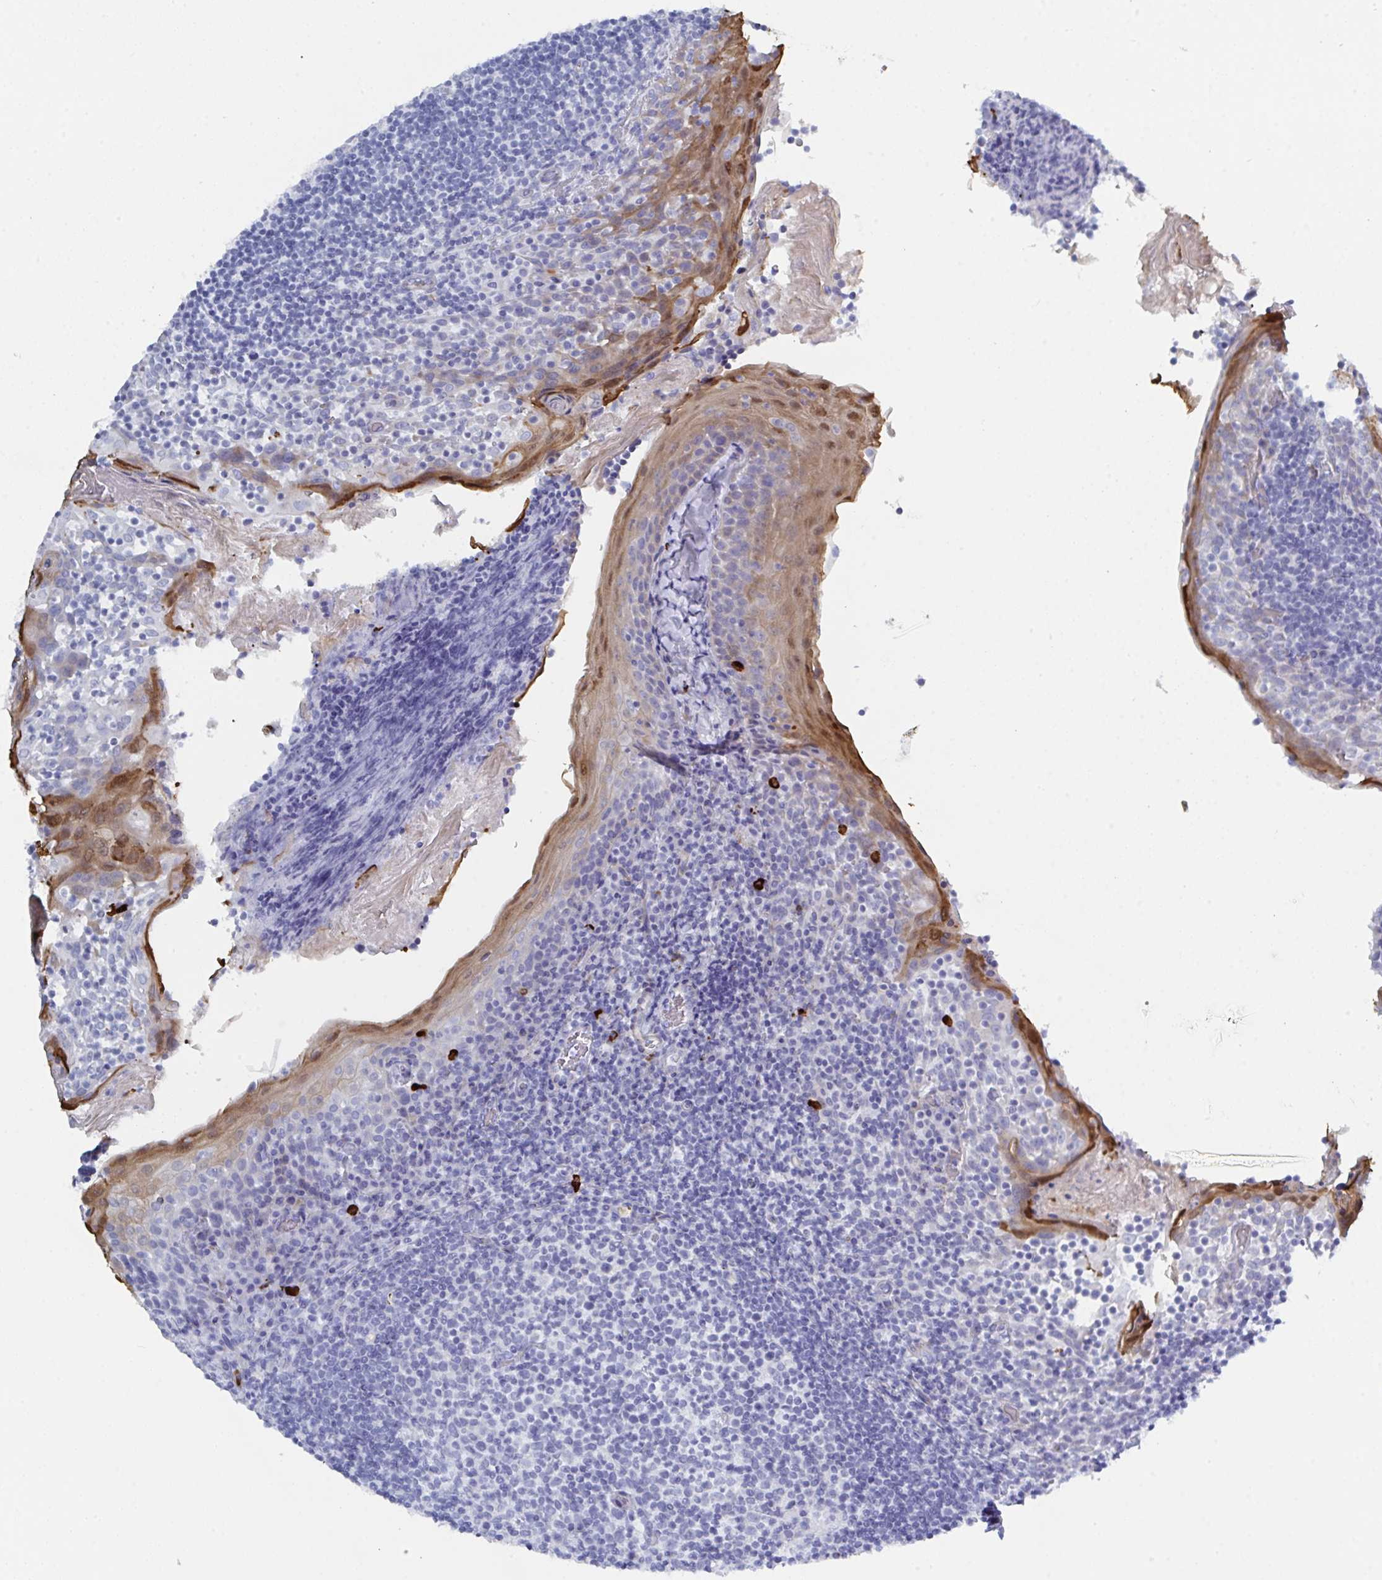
{"staining": {"intensity": "negative", "quantity": "none", "location": "none"}, "tissue": "tonsil", "cell_type": "Germinal center cells", "image_type": "normal", "snomed": [{"axis": "morphology", "description": "Normal tissue, NOS"}, {"axis": "topography", "description": "Tonsil"}], "caption": "Tonsil was stained to show a protein in brown. There is no significant expression in germinal center cells. Nuclei are stained in blue.", "gene": "ZNF684", "patient": {"sex": "female", "age": 10}}